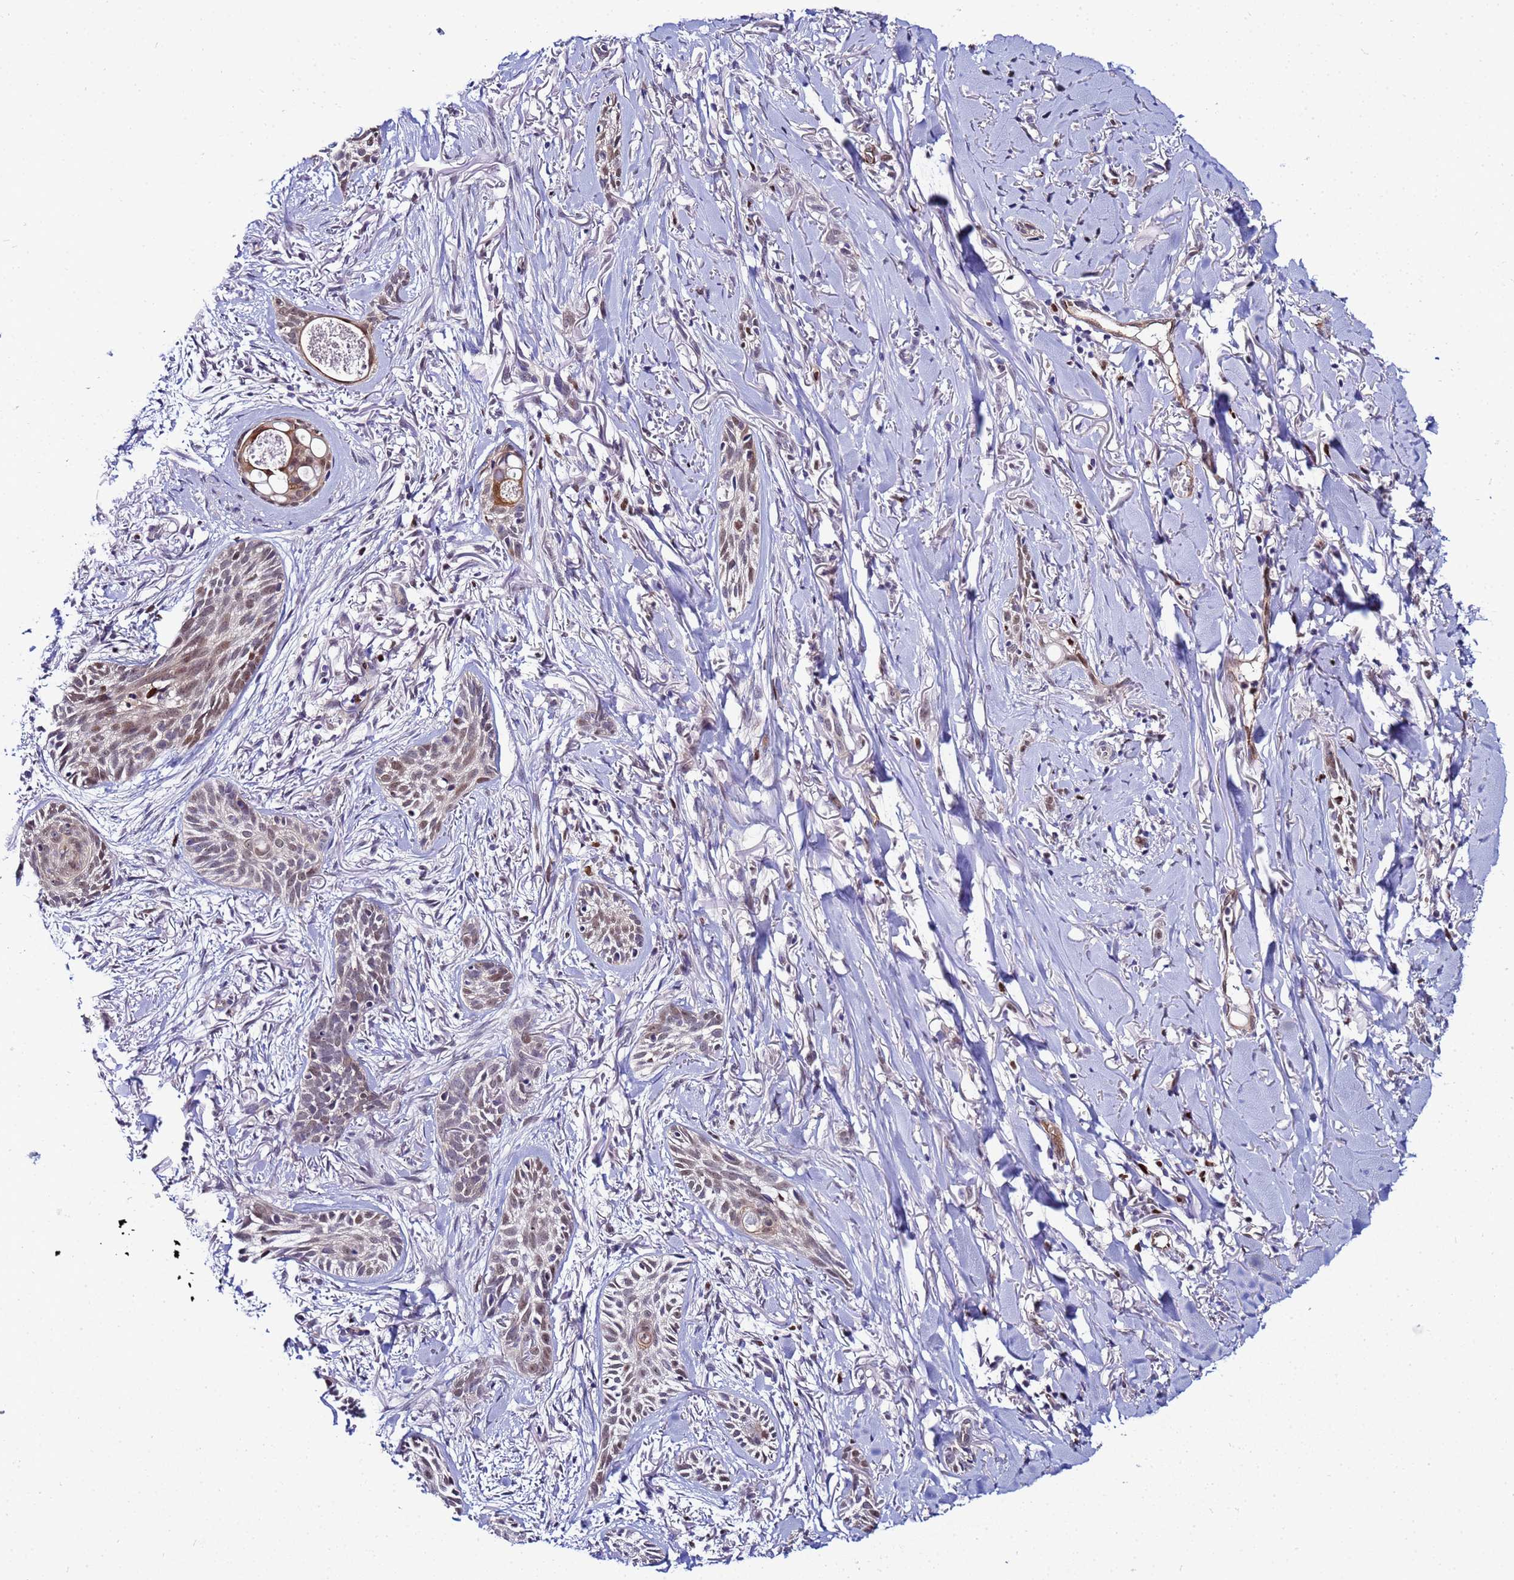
{"staining": {"intensity": "moderate", "quantity": "25%-75%", "location": "cytoplasmic/membranous,nuclear"}, "tissue": "skin cancer", "cell_type": "Tumor cells", "image_type": "cancer", "snomed": [{"axis": "morphology", "description": "Basal cell carcinoma"}, {"axis": "topography", "description": "Skin"}], "caption": "Immunohistochemistry histopathology image of neoplastic tissue: human skin basal cell carcinoma stained using immunohistochemistry (IHC) reveals medium levels of moderate protein expression localized specifically in the cytoplasmic/membranous and nuclear of tumor cells, appearing as a cytoplasmic/membranous and nuclear brown color.", "gene": "SLC25A37", "patient": {"sex": "female", "age": 59}}